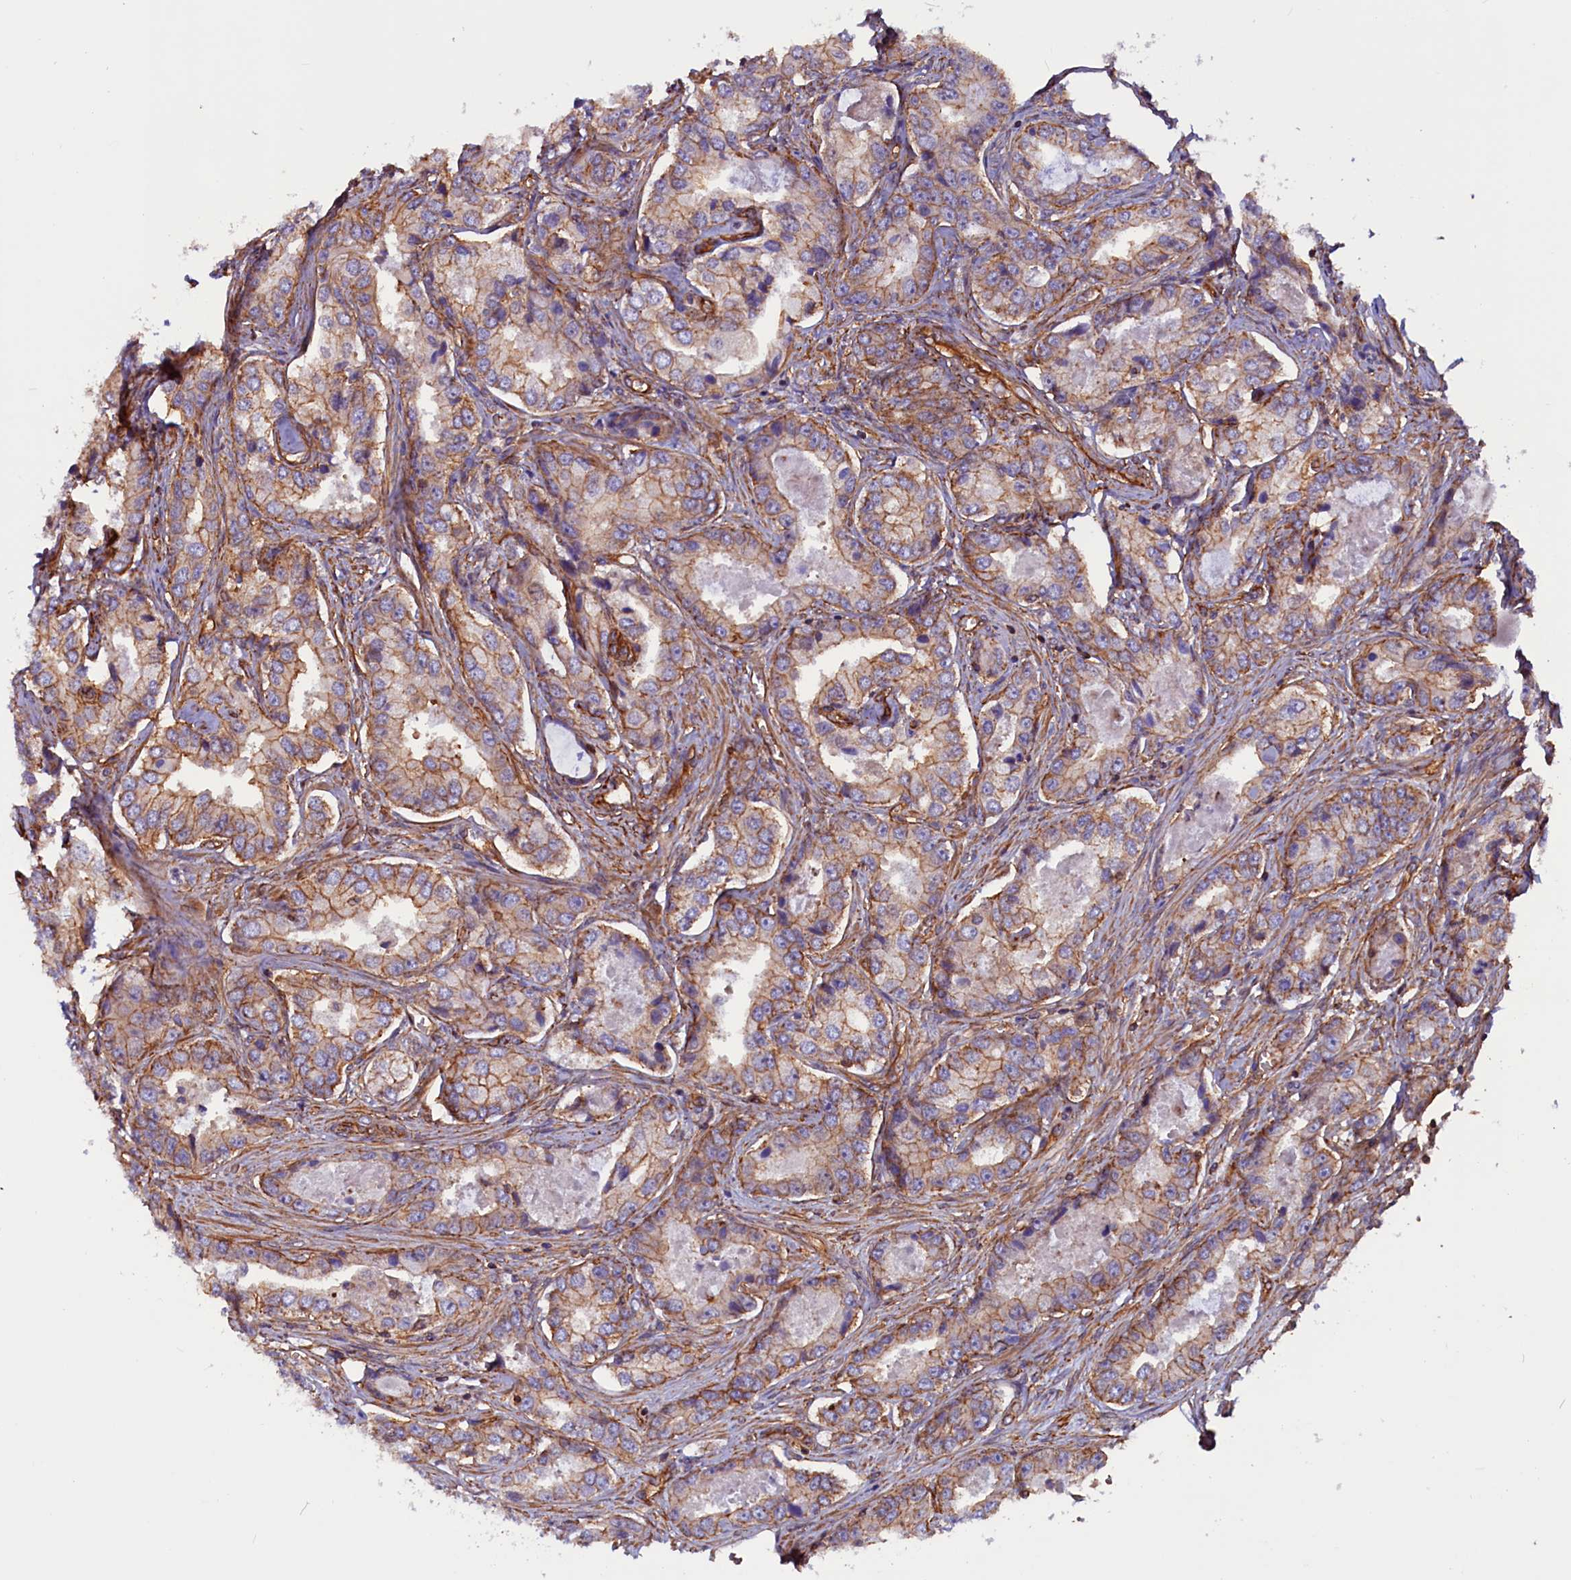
{"staining": {"intensity": "moderate", "quantity": ">75%", "location": "cytoplasmic/membranous"}, "tissue": "prostate cancer", "cell_type": "Tumor cells", "image_type": "cancer", "snomed": [{"axis": "morphology", "description": "Adenocarcinoma, Low grade"}, {"axis": "topography", "description": "Prostate"}], "caption": "IHC (DAB) staining of human adenocarcinoma (low-grade) (prostate) shows moderate cytoplasmic/membranous protein positivity in about >75% of tumor cells.", "gene": "ZNF749", "patient": {"sex": "male", "age": 68}}